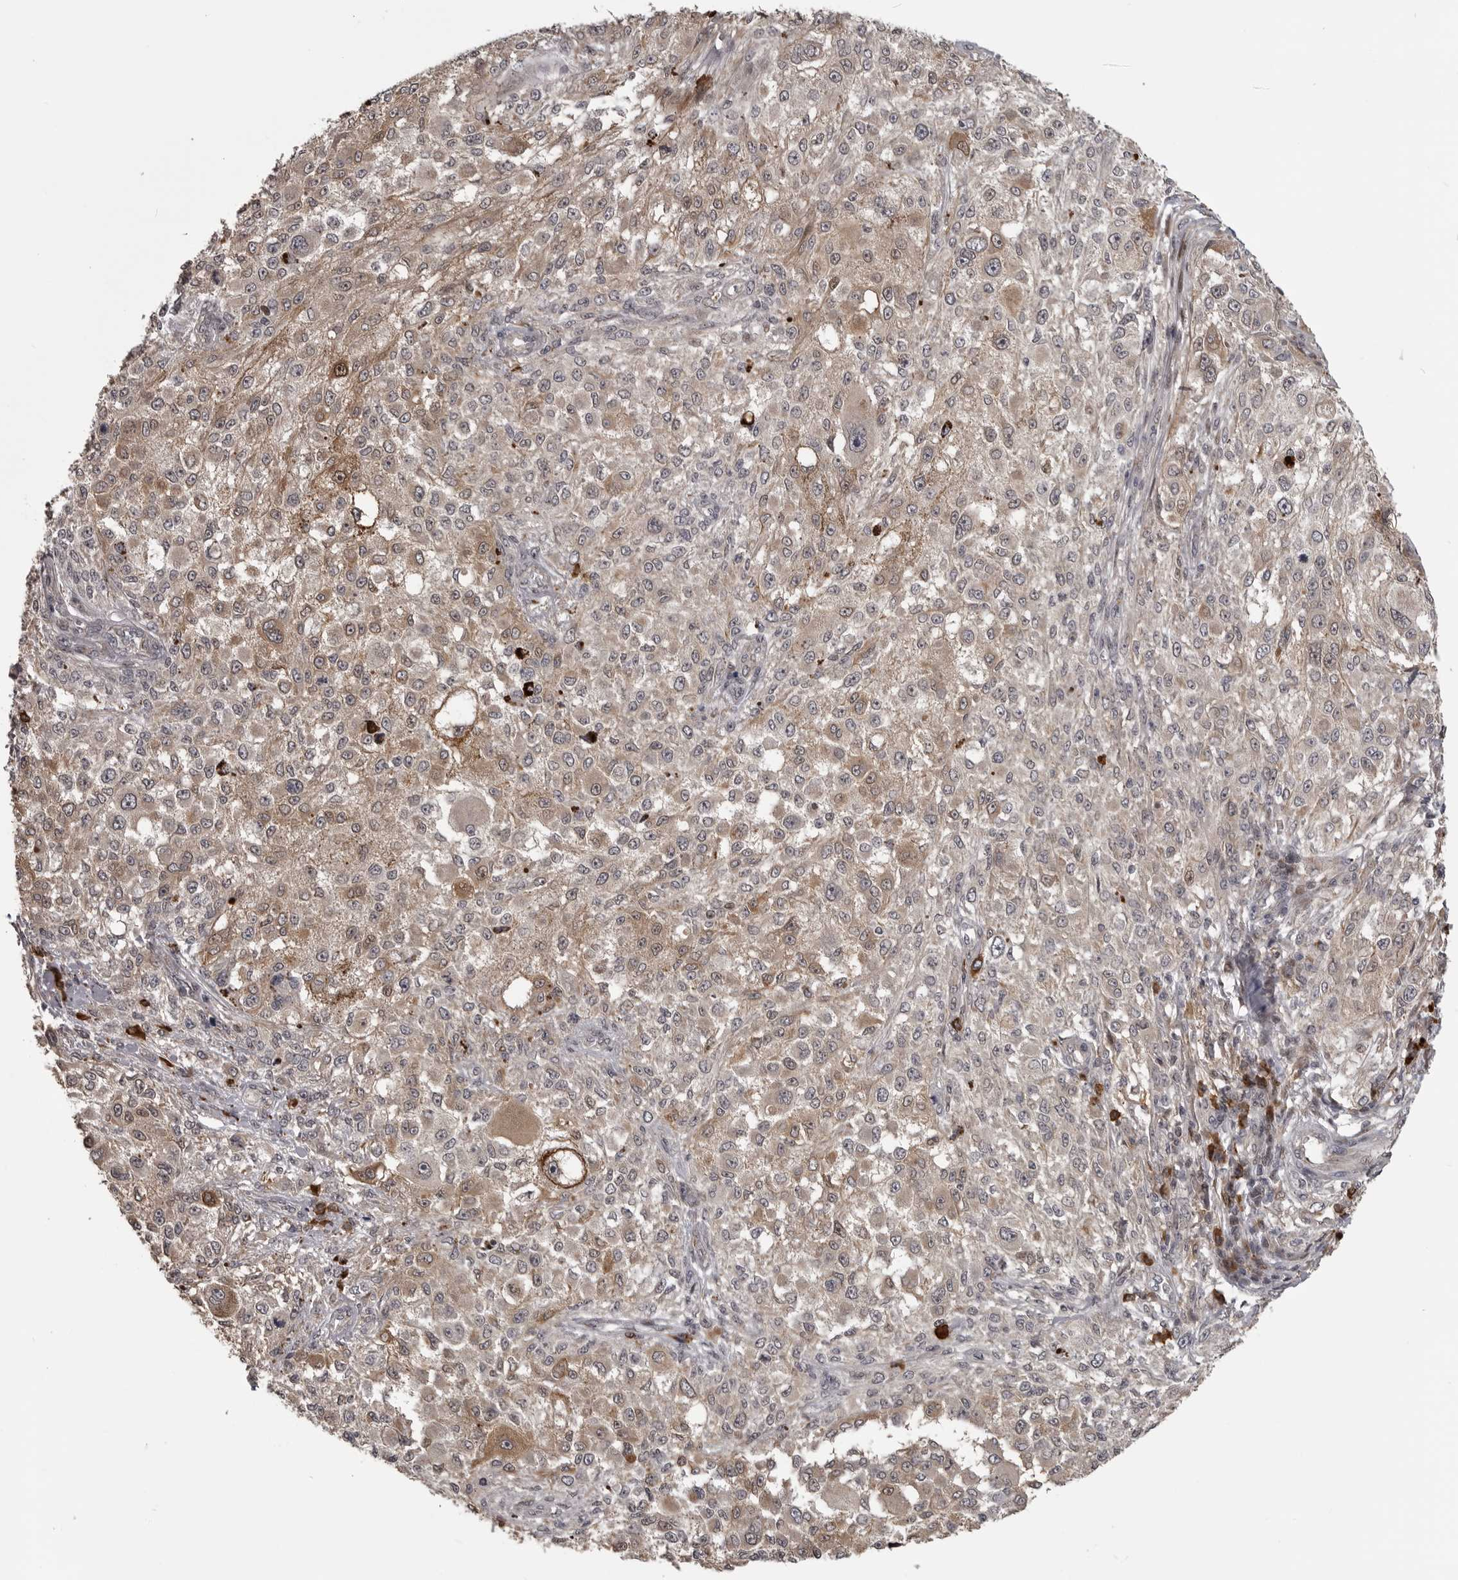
{"staining": {"intensity": "weak", "quantity": ">75%", "location": "cytoplasmic/membranous"}, "tissue": "melanoma", "cell_type": "Tumor cells", "image_type": "cancer", "snomed": [{"axis": "morphology", "description": "Necrosis, NOS"}, {"axis": "morphology", "description": "Malignant melanoma, NOS"}, {"axis": "topography", "description": "Skin"}], "caption": "Tumor cells show low levels of weak cytoplasmic/membranous expression in approximately >75% of cells in human melanoma.", "gene": "SNX16", "patient": {"sex": "female", "age": 87}}